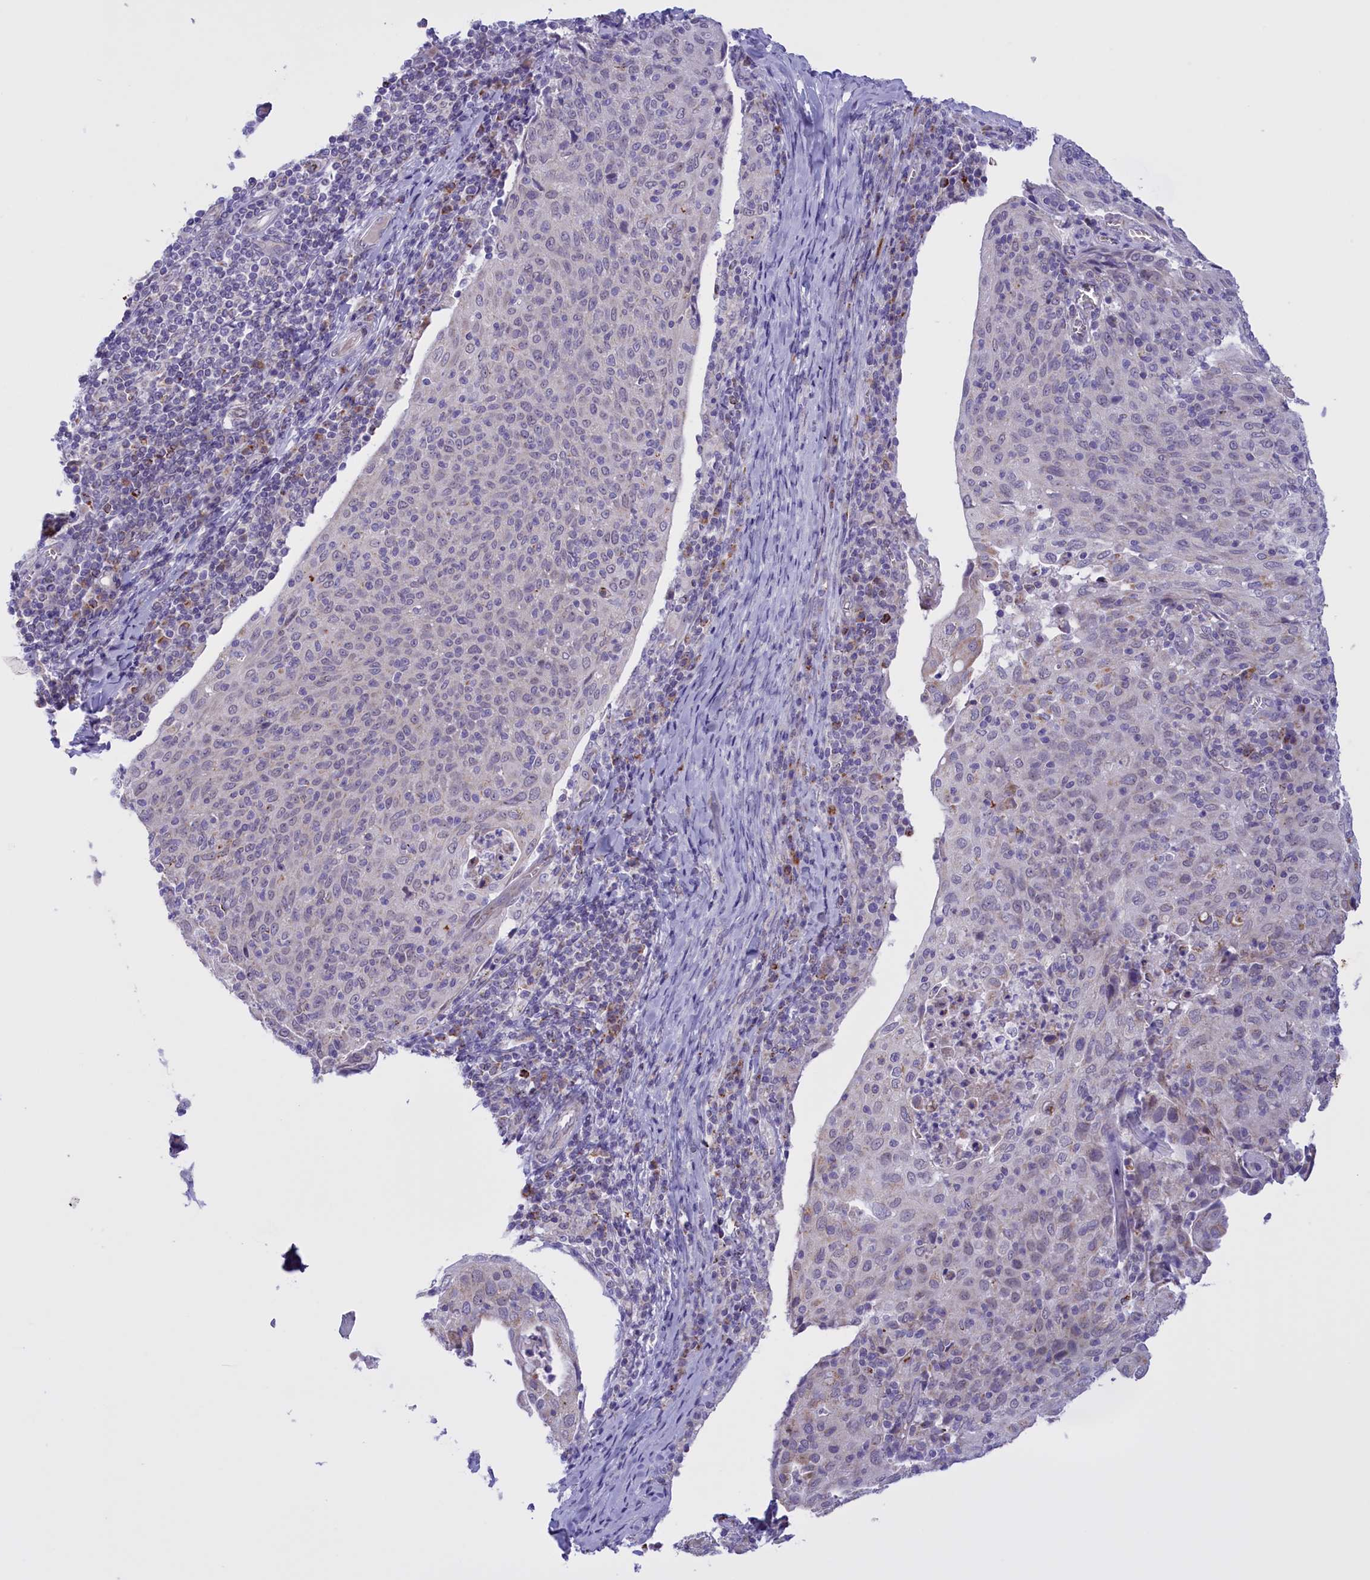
{"staining": {"intensity": "weak", "quantity": "<25%", "location": "cytoplasmic/membranous"}, "tissue": "cervical cancer", "cell_type": "Tumor cells", "image_type": "cancer", "snomed": [{"axis": "morphology", "description": "Squamous cell carcinoma, NOS"}, {"axis": "topography", "description": "Cervix"}], "caption": "DAB immunohistochemical staining of human cervical squamous cell carcinoma displays no significant positivity in tumor cells.", "gene": "FAM149B1", "patient": {"sex": "female", "age": 52}}